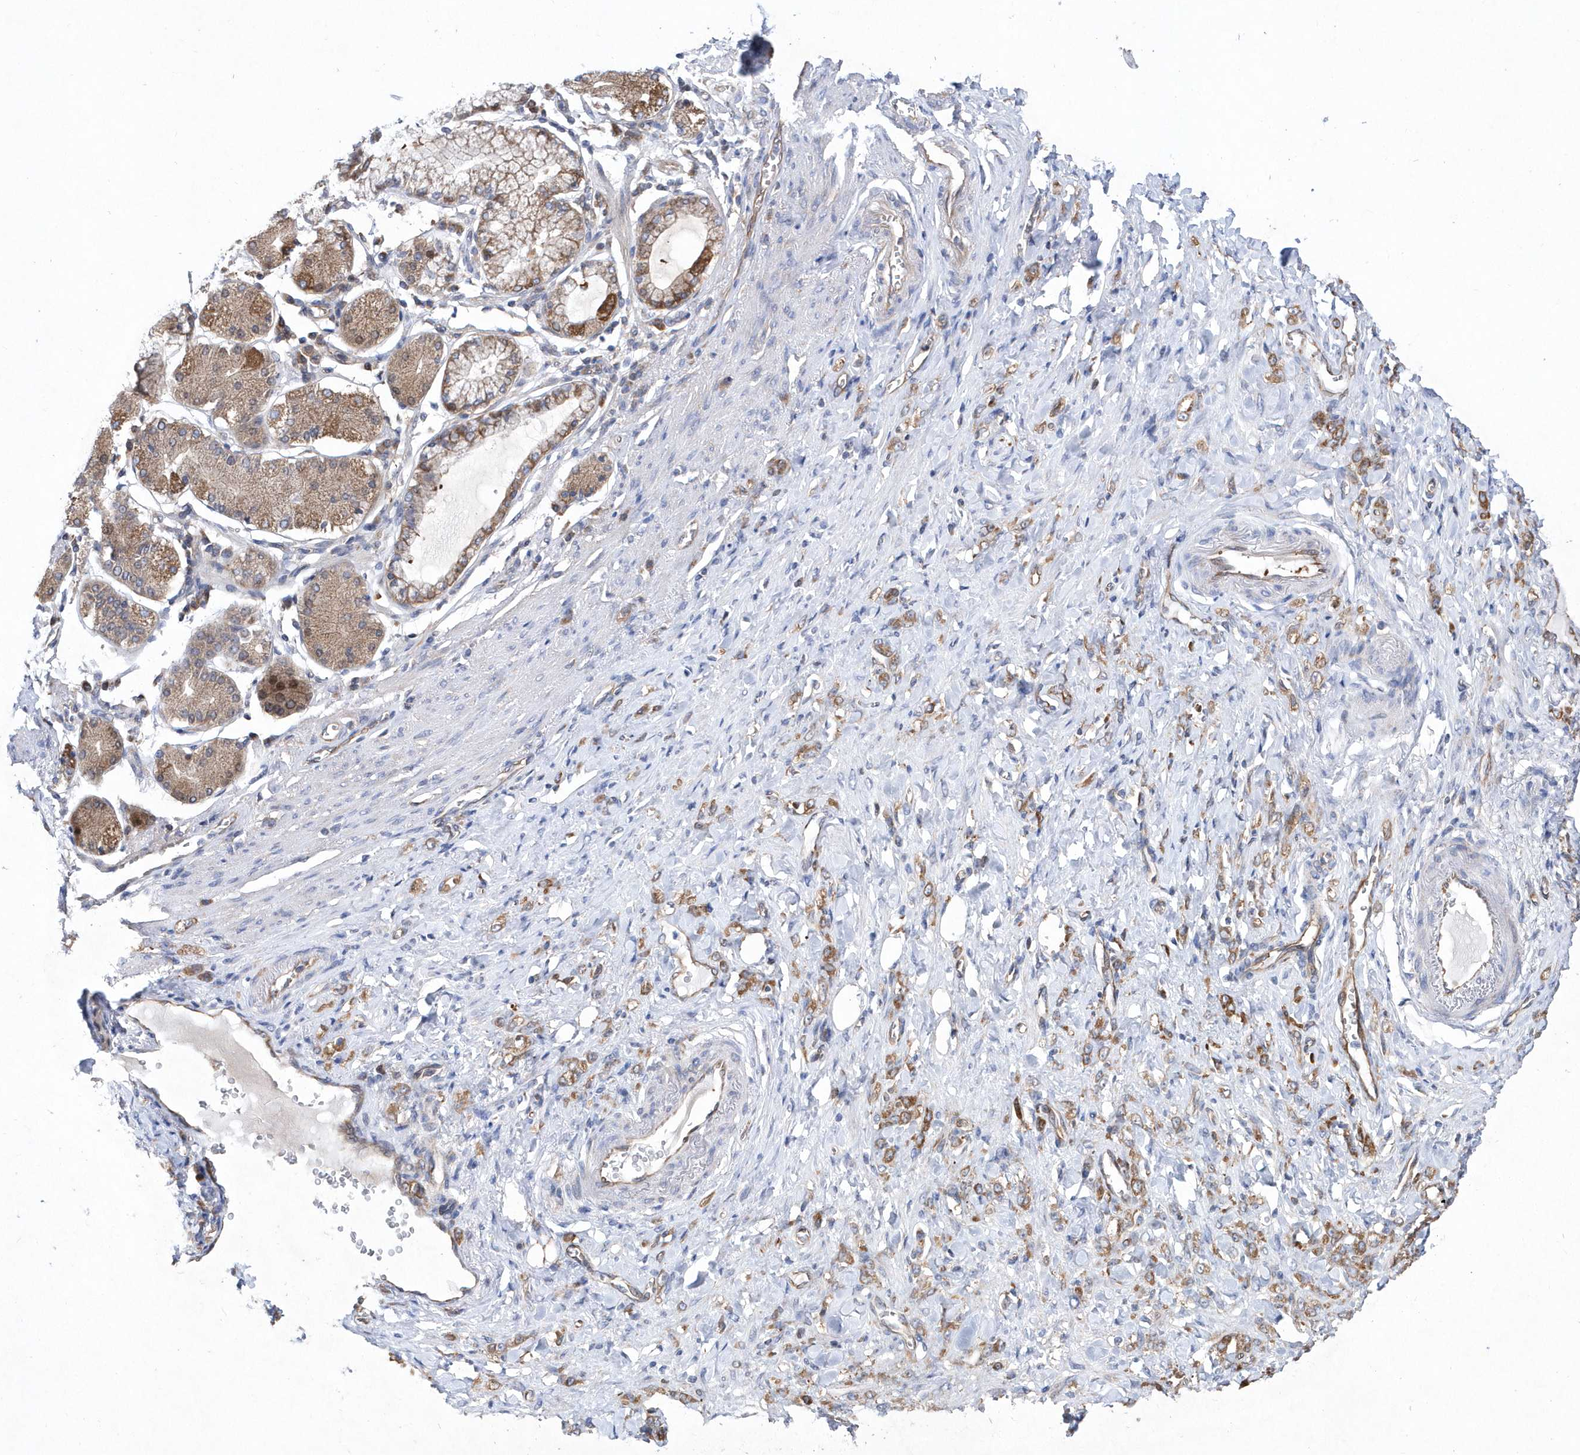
{"staining": {"intensity": "moderate", "quantity": ">75%", "location": "cytoplasmic/membranous"}, "tissue": "stomach cancer", "cell_type": "Tumor cells", "image_type": "cancer", "snomed": [{"axis": "morphology", "description": "Normal tissue, NOS"}, {"axis": "morphology", "description": "Adenocarcinoma, NOS"}, {"axis": "topography", "description": "Stomach"}], "caption": "Stomach cancer (adenocarcinoma) tissue reveals moderate cytoplasmic/membranous positivity in about >75% of tumor cells", "gene": "JKAMP", "patient": {"sex": "male", "age": 82}}